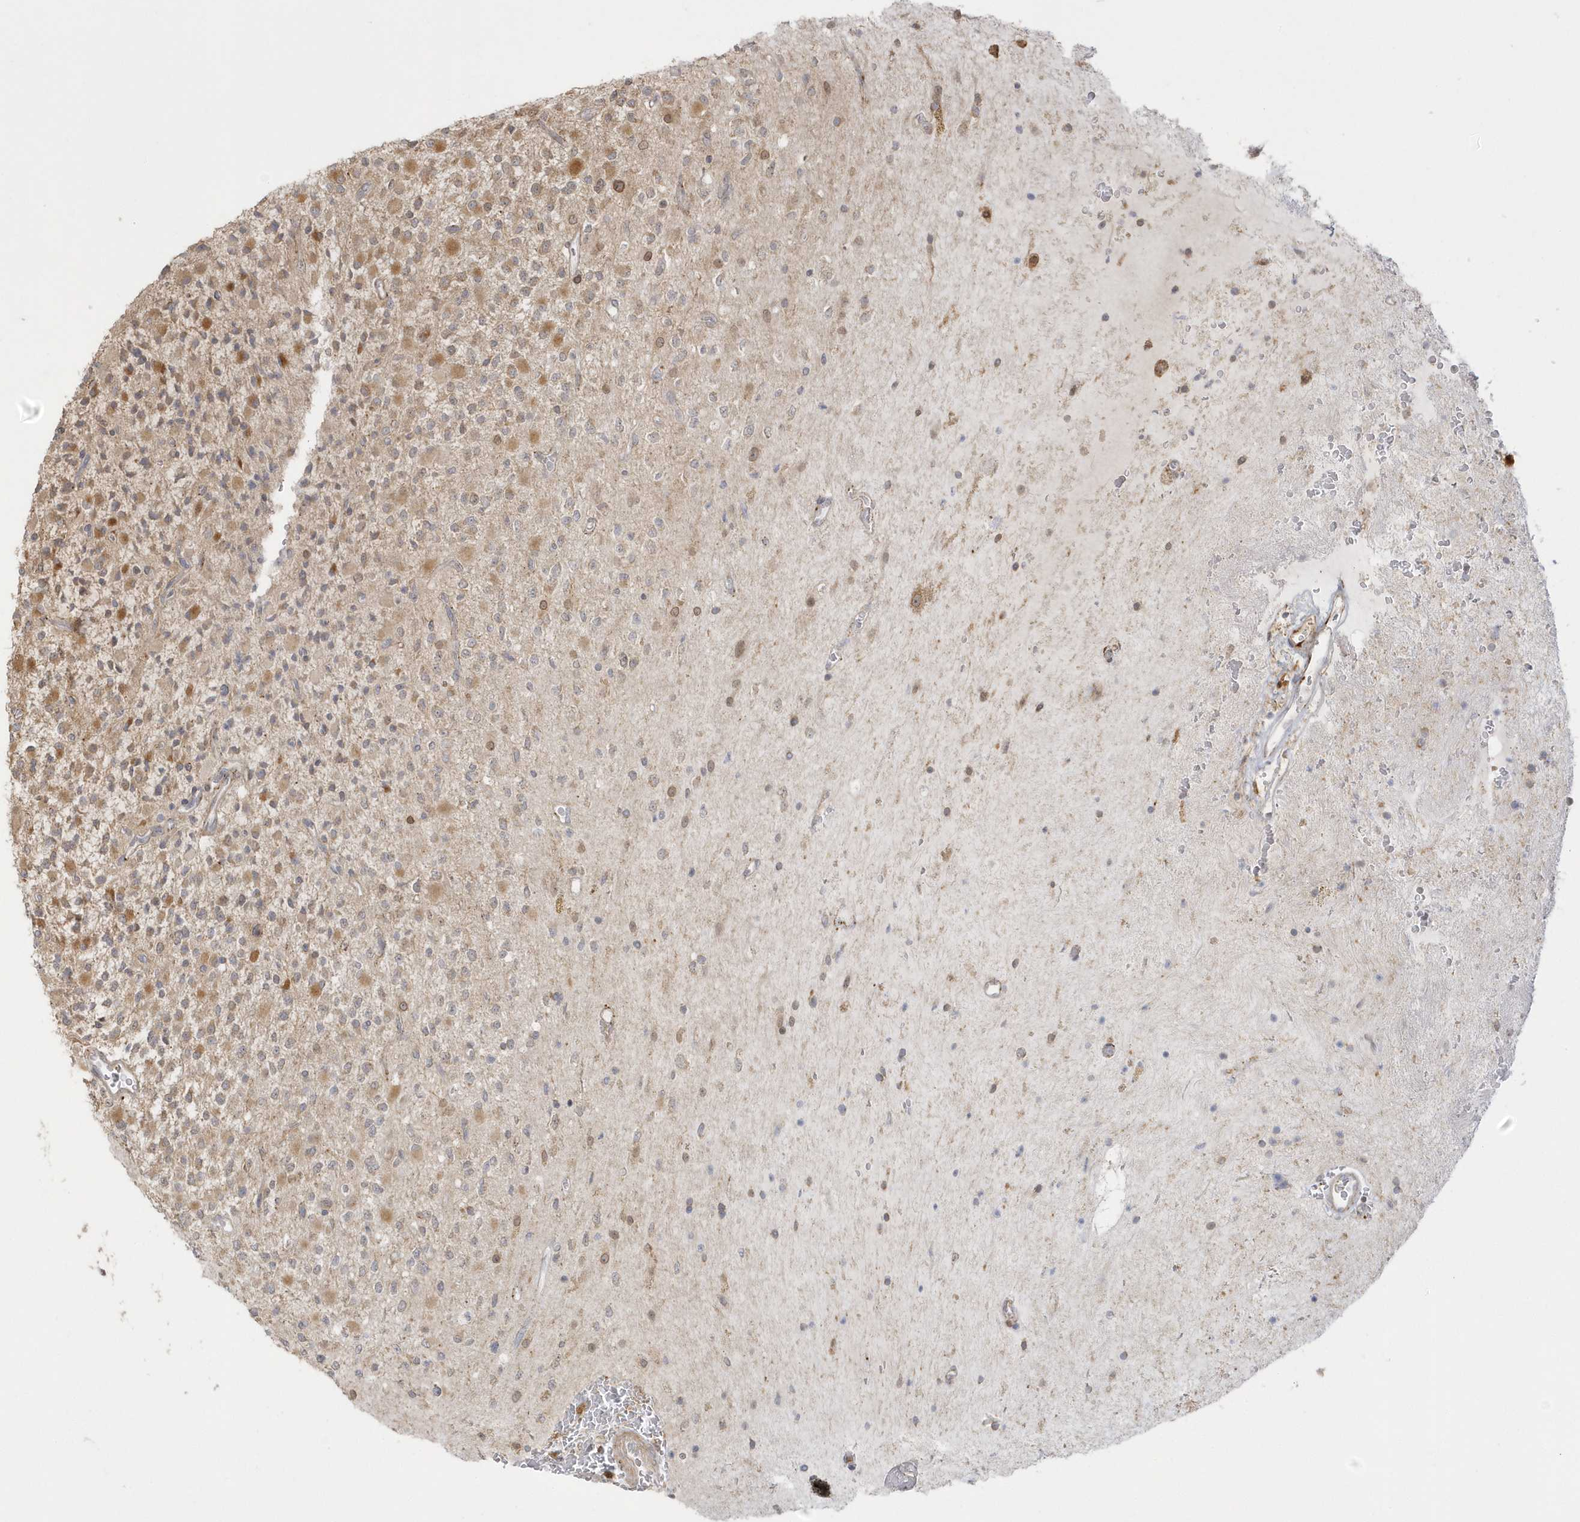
{"staining": {"intensity": "weak", "quantity": "25%-75%", "location": "cytoplasmic/membranous"}, "tissue": "glioma", "cell_type": "Tumor cells", "image_type": "cancer", "snomed": [{"axis": "morphology", "description": "Glioma, malignant, High grade"}, {"axis": "topography", "description": "Brain"}], "caption": "Immunohistochemical staining of glioma reveals low levels of weak cytoplasmic/membranous protein expression in about 25%-75% of tumor cells.", "gene": "NAF1", "patient": {"sex": "male", "age": 34}}